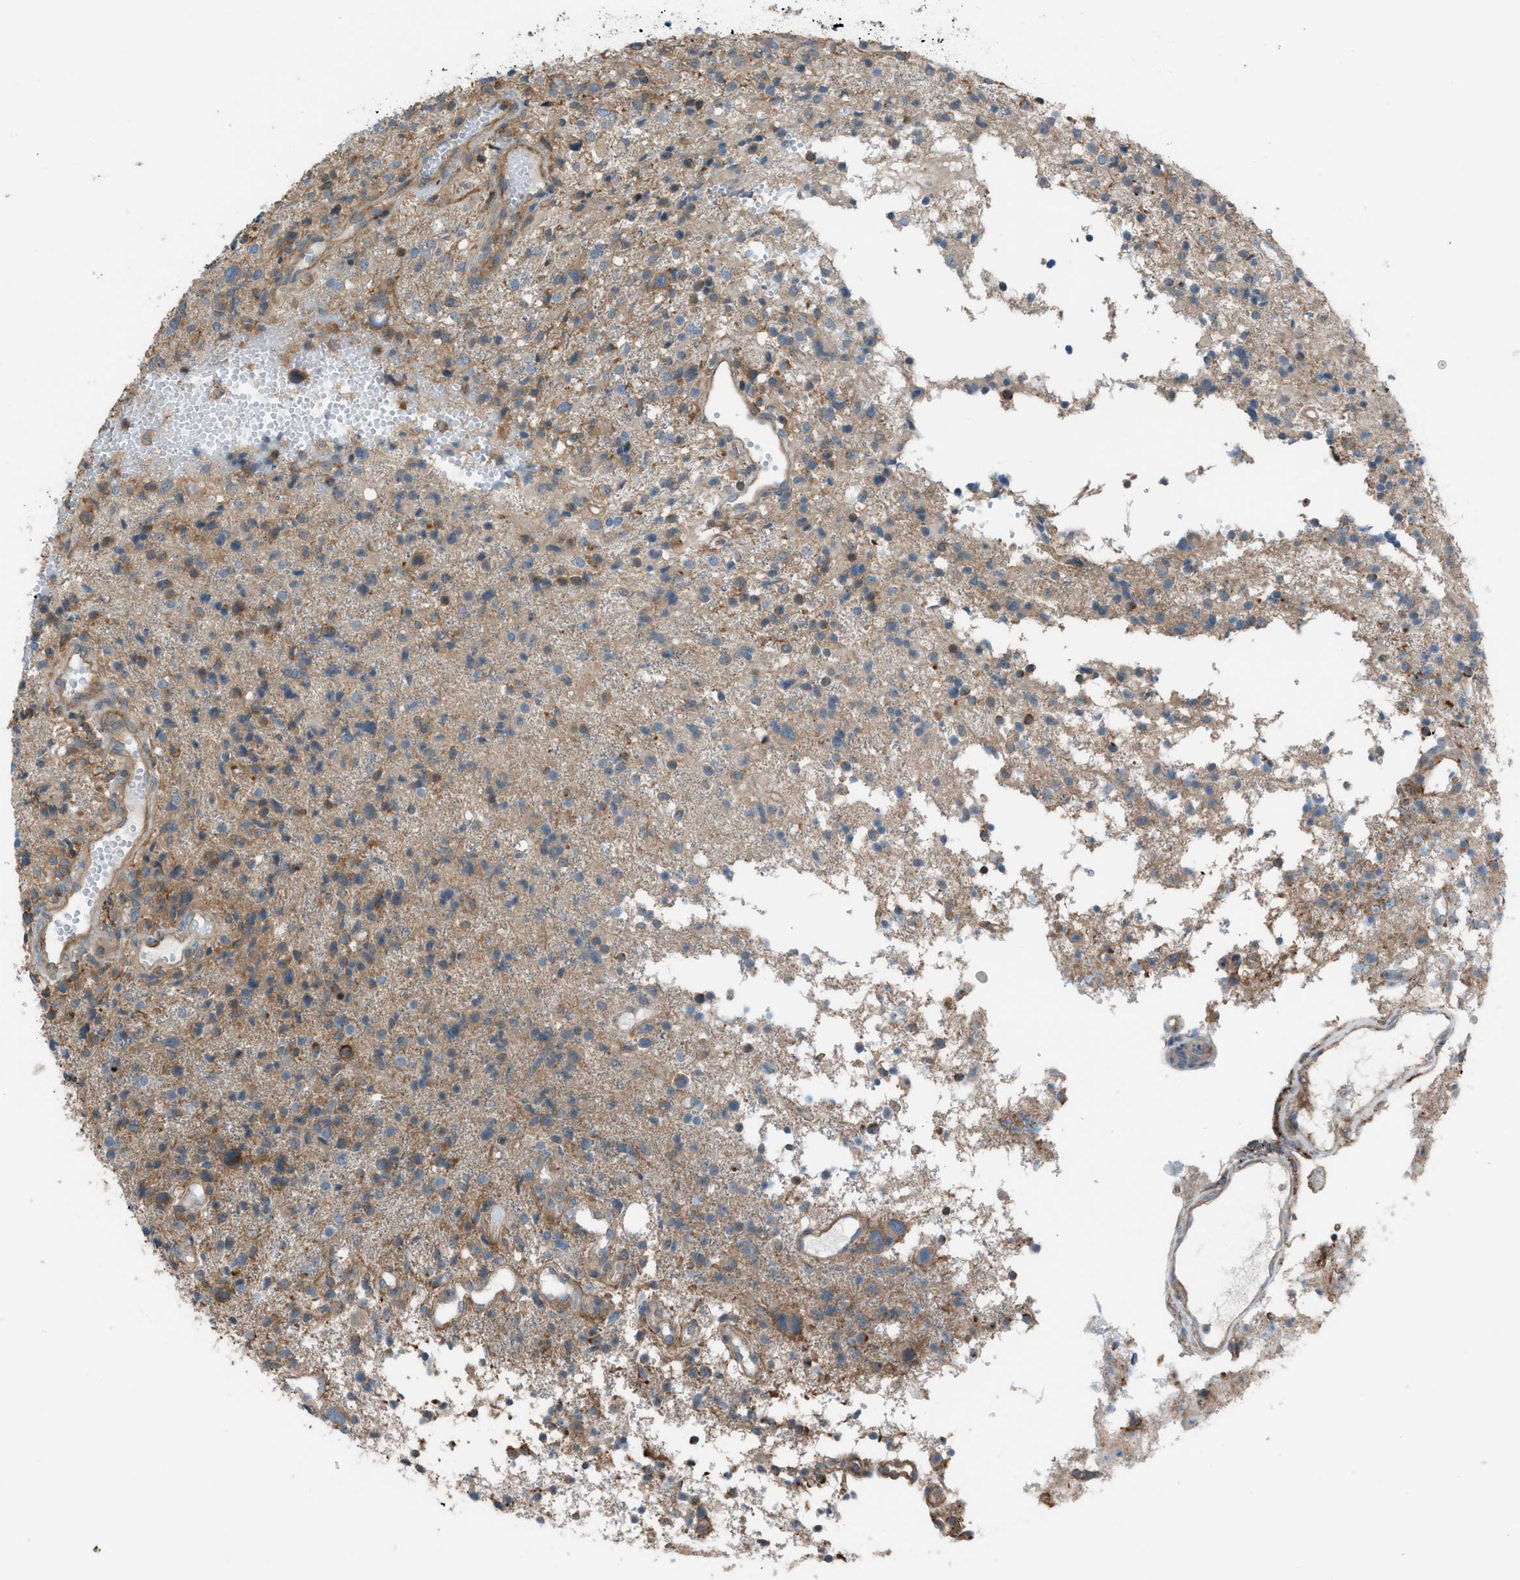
{"staining": {"intensity": "moderate", "quantity": "25%-75%", "location": "cytoplasmic/membranous"}, "tissue": "glioma", "cell_type": "Tumor cells", "image_type": "cancer", "snomed": [{"axis": "morphology", "description": "Glioma, malignant, High grade"}, {"axis": "topography", "description": "Brain"}], "caption": "Glioma was stained to show a protein in brown. There is medium levels of moderate cytoplasmic/membranous staining in approximately 25%-75% of tumor cells. (DAB IHC with brightfield microscopy, high magnification).", "gene": "DYRK1A", "patient": {"sex": "female", "age": 59}}